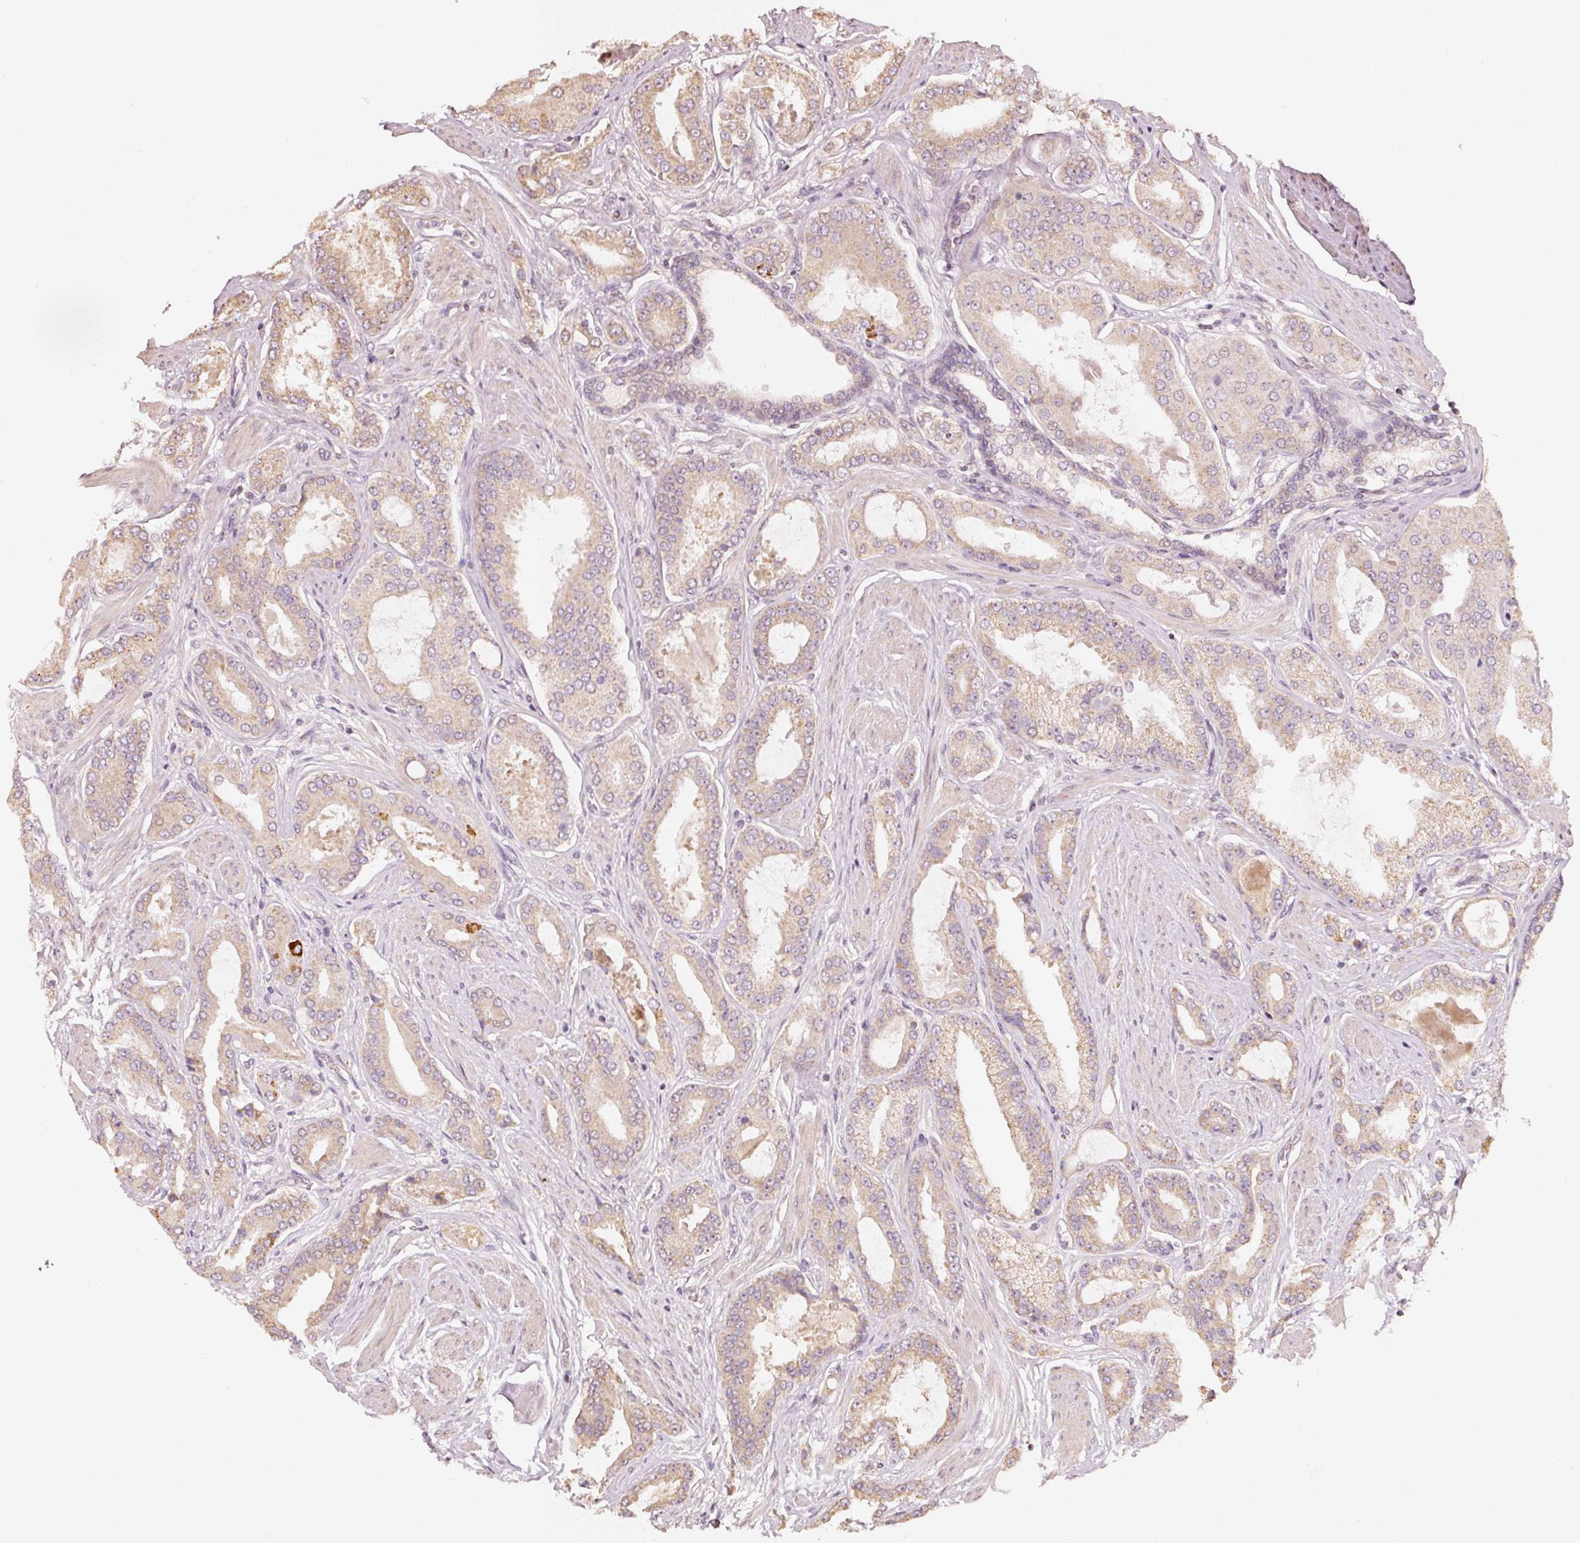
{"staining": {"intensity": "weak", "quantity": ">75%", "location": "cytoplasmic/membranous"}, "tissue": "prostate cancer", "cell_type": "Tumor cells", "image_type": "cancer", "snomed": [{"axis": "morphology", "description": "Adenocarcinoma, Low grade"}, {"axis": "topography", "description": "Prostate"}], "caption": "Weak cytoplasmic/membranous positivity for a protein is identified in approximately >75% of tumor cells of low-grade adenocarcinoma (prostate) using immunohistochemistry (IHC).", "gene": "RAB35", "patient": {"sex": "male", "age": 42}}